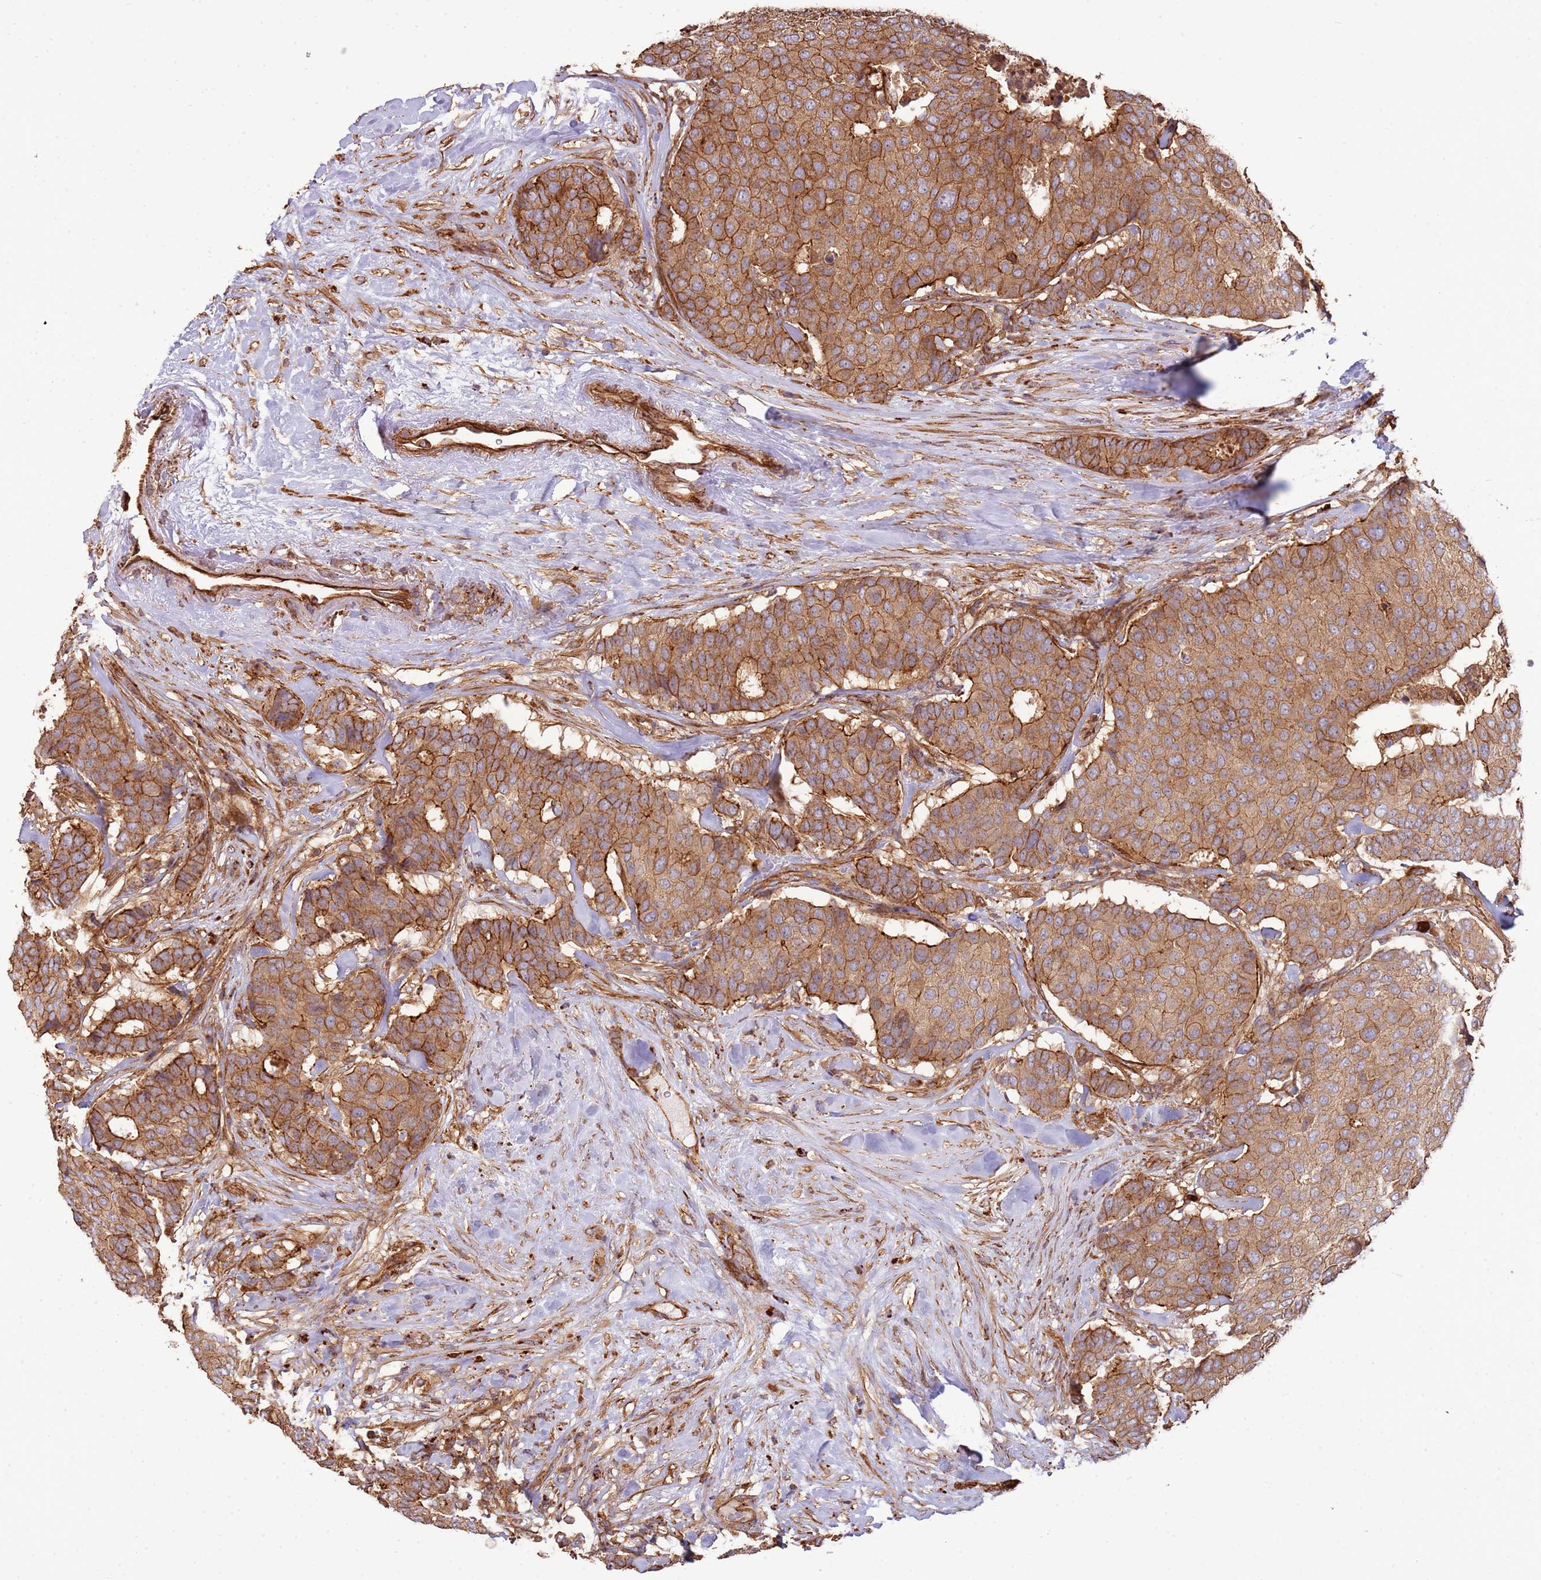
{"staining": {"intensity": "moderate", "quantity": ">75%", "location": "cytoplasmic/membranous"}, "tissue": "breast cancer", "cell_type": "Tumor cells", "image_type": "cancer", "snomed": [{"axis": "morphology", "description": "Duct carcinoma"}, {"axis": "topography", "description": "Breast"}], "caption": "High-power microscopy captured an immunohistochemistry (IHC) histopathology image of breast cancer (infiltrating ductal carcinoma), revealing moderate cytoplasmic/membranous staining in about >75% of tumor cells. (IHC, brightfield microscopy, high magnification).", "gene": "NDUFAF4", "patient": {"sex": "female", "age": 75}}